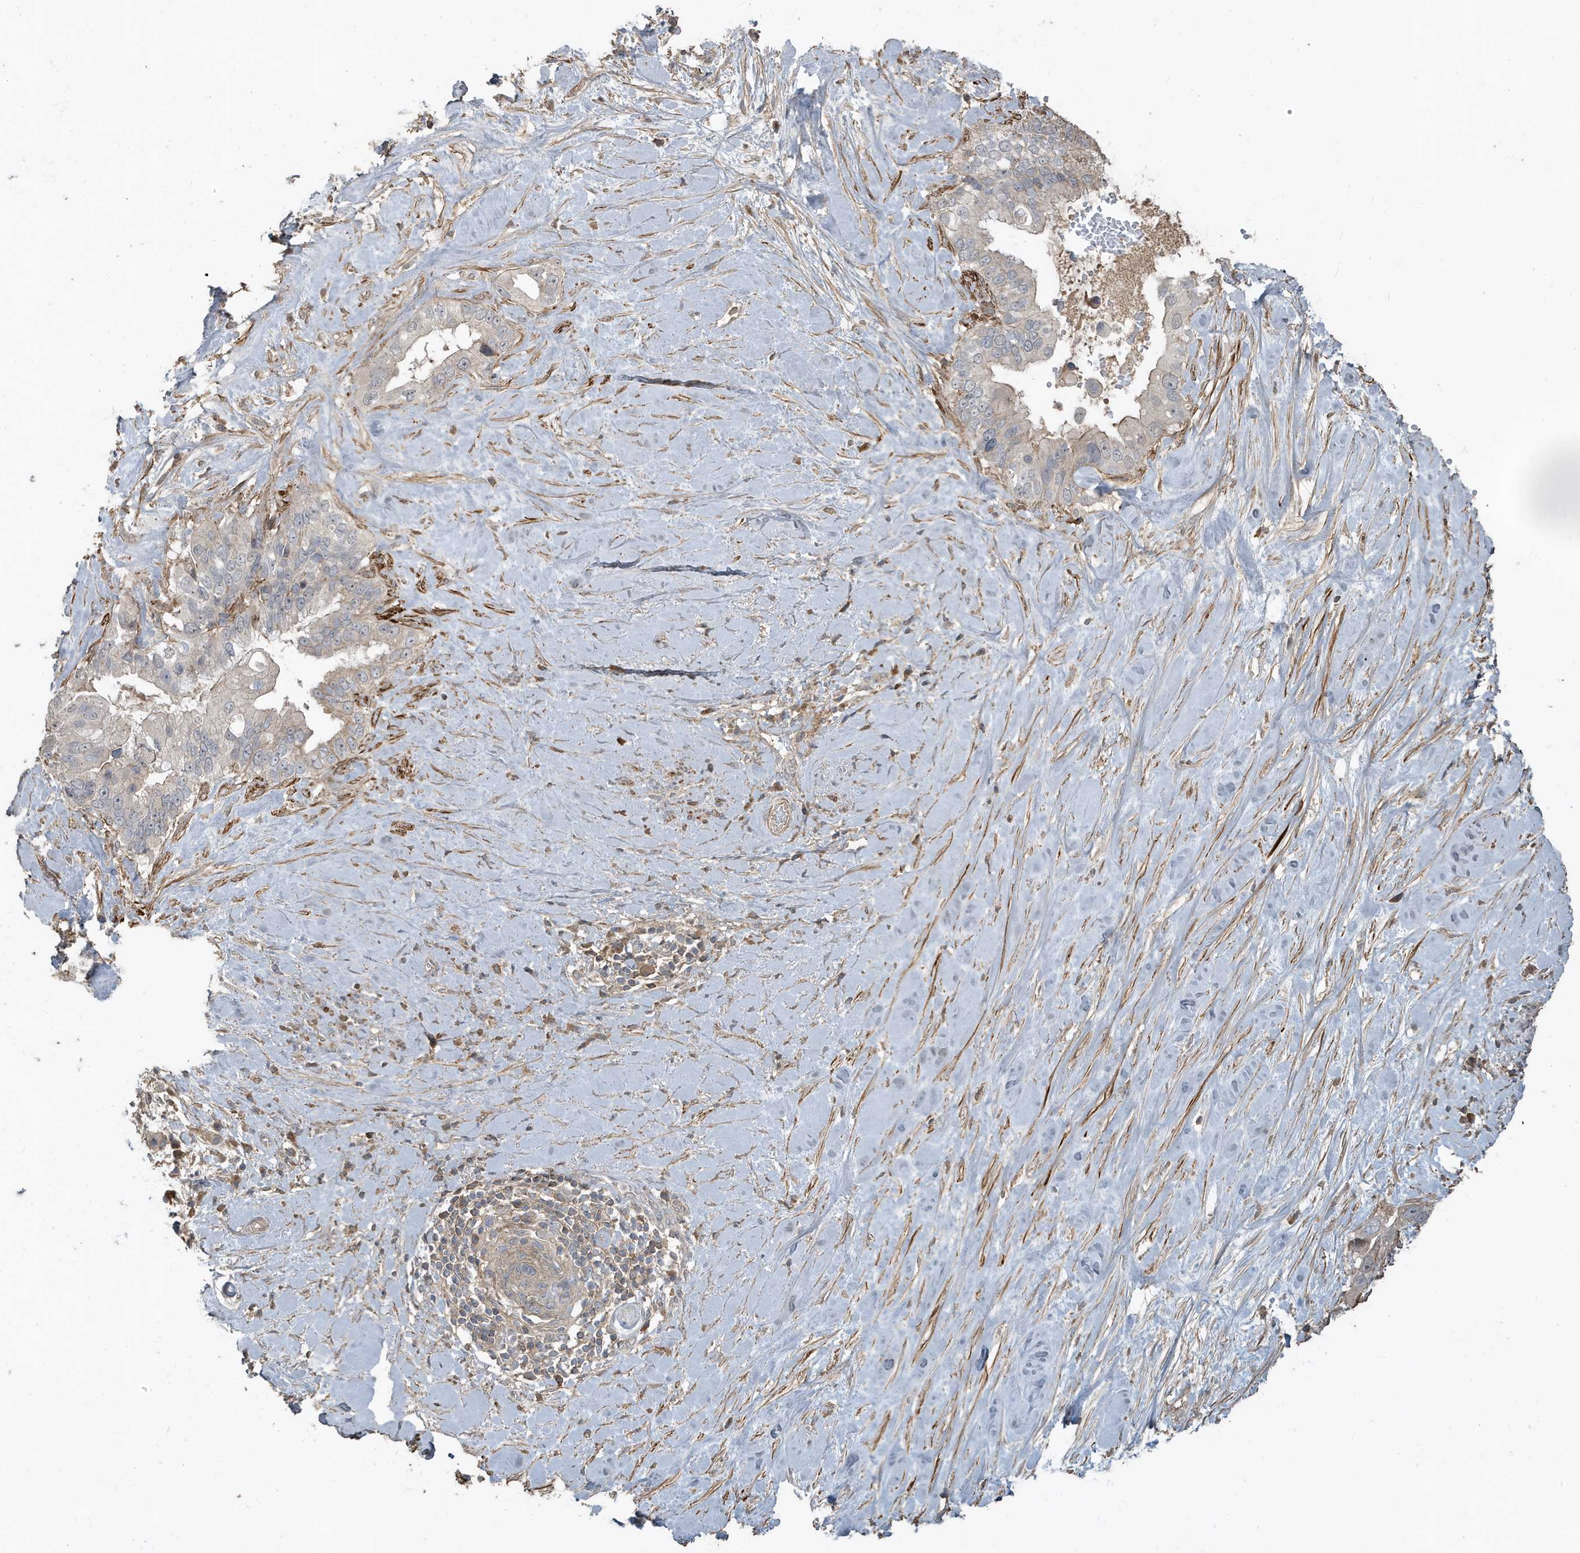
{"staining": {"intensity": "negative", "quantity": "none", "location": "none"}, "tissue": "pancreatic cancer", "cell_type": "Tumor cells", "image_type": "cancer", "snomed": [{"axis": "morphology", "description": "Inflammation, NOS"}, {"axis": "morphology", "description": "Adenocarcinoma, NOS"}, {"axis": "topography", "description": "Pancreas"}], "caption": "This is an IHC photomicrograph of human pancreatic cancer. There is no positivity in tumor cells.", "gene": "PRRT3", "patient": {"sex": "female", "age": 56}}